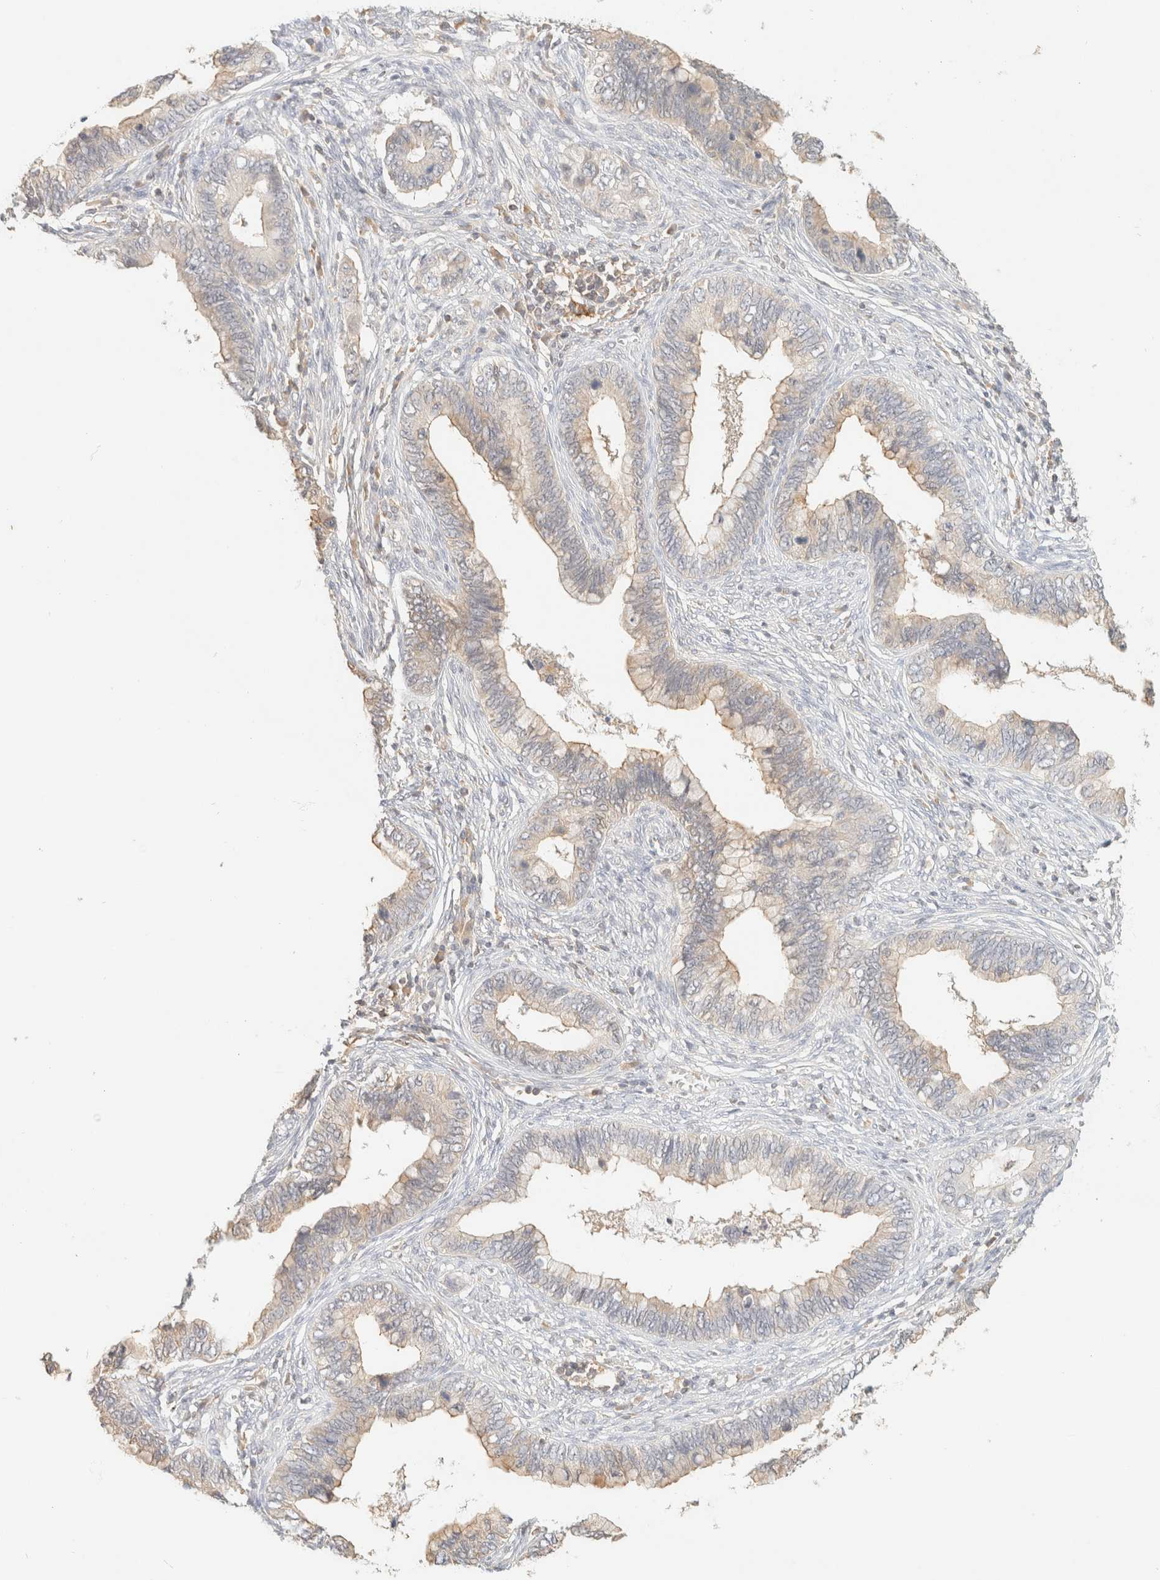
{"staining": {"intensity": "weak", "quantity": "<25%", "location": "cytoplasmic/membranous"}, "tissue": "cervical cancer", "cell_type": "Tumor cells", "image_type": "cancer", "snomed": [{"axis": "morphology", "description": "Adenocarcinoma, NOS"}, {"axis": "topography", "description": "Cervix"}], "caption": "Immunohistochemistry photomicrograph of adenocarcinoma (cervical) stained for a protein (brown), which exhibits no expression in tumor cells. (DAB (3,3'-diaminobenzidine) IHC, high magnification).", "gene": "TIMD4", "patient": {"sex": "female", "age": 44}}